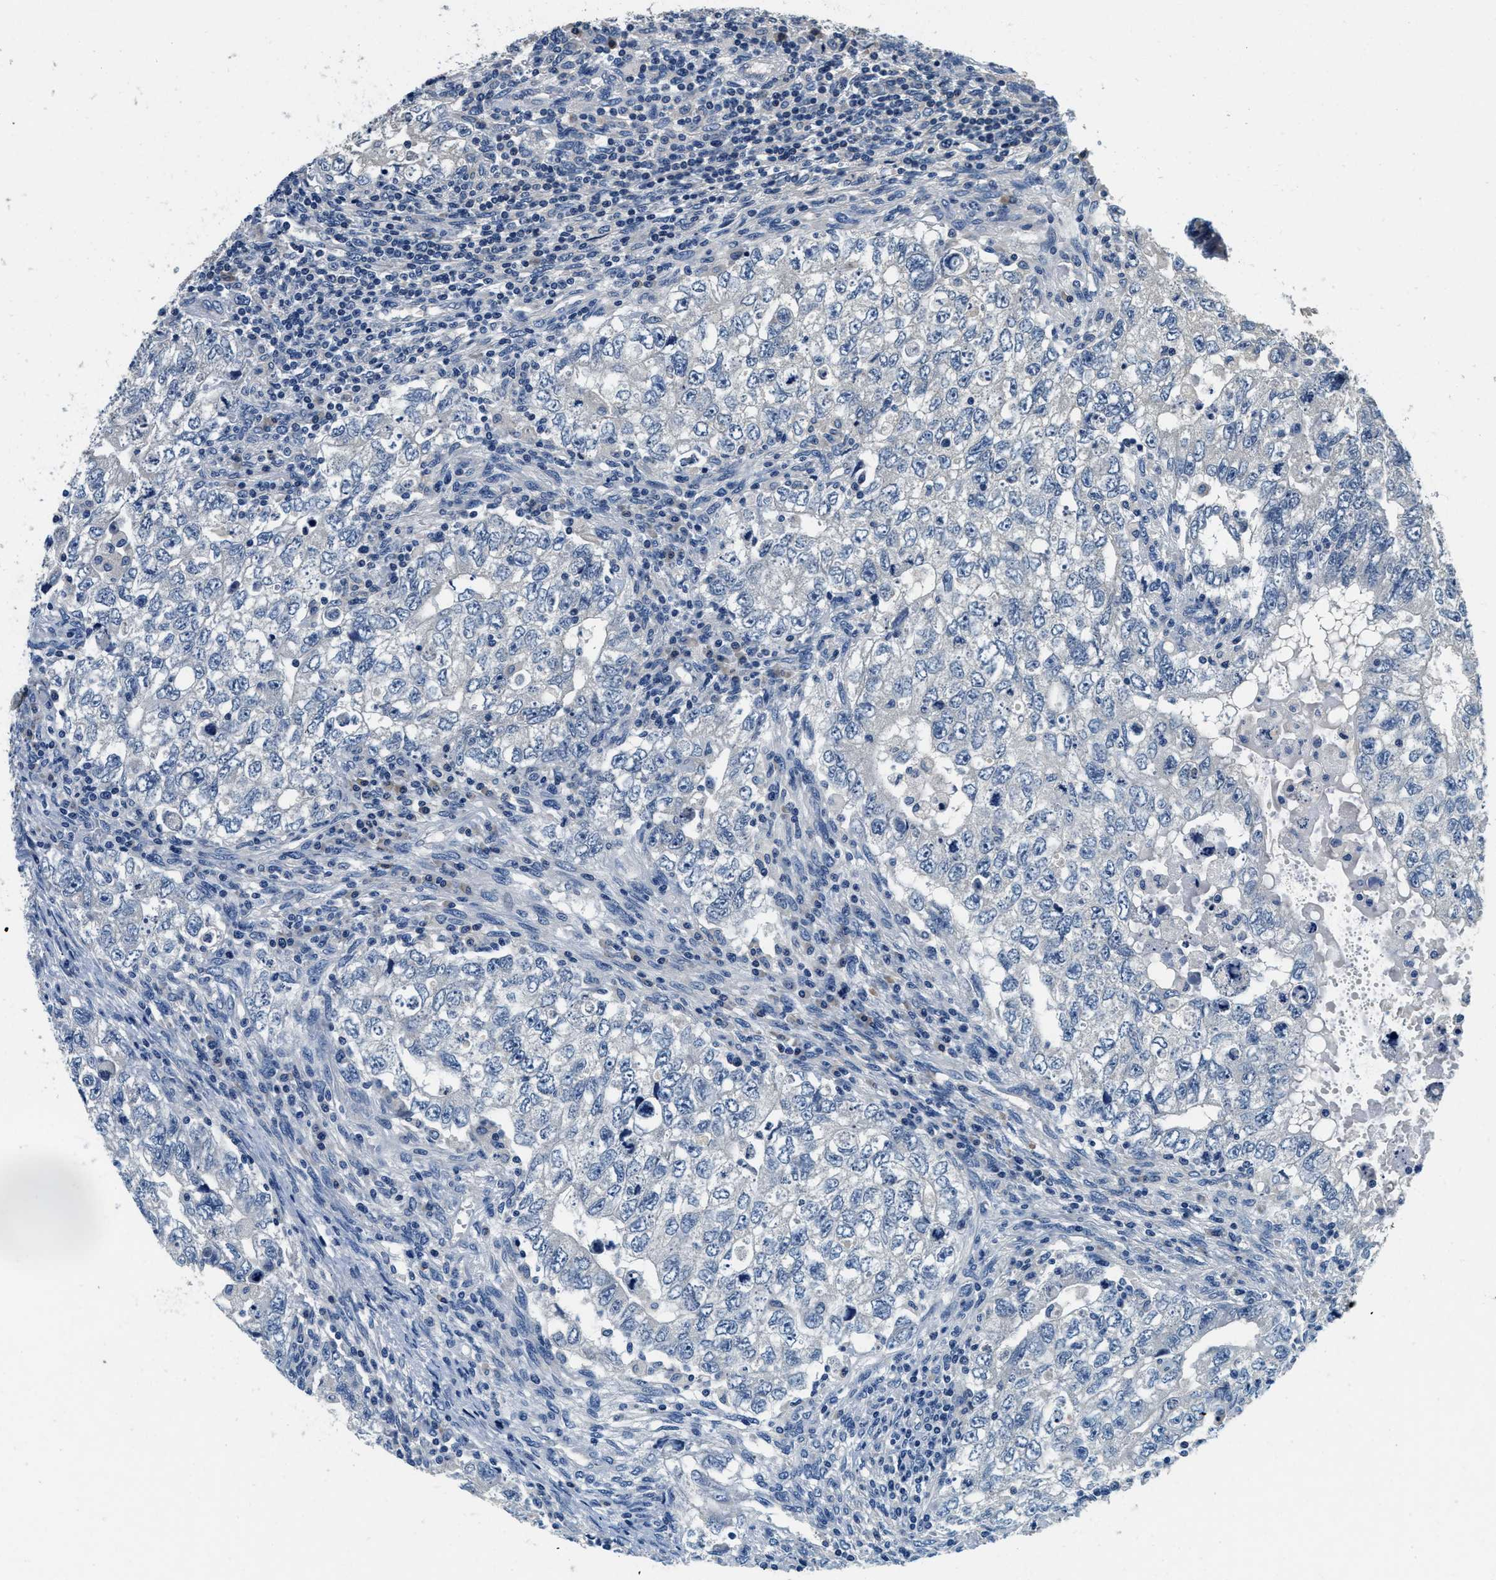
{"staining": {"intensity": "negative", "quantity": "none", "location": "none"}, "tissue": "testis cancer", "cell_type": "Tumor cells", "image_type": "cancer", "snomed": [{"axis": "morphology", "description": "Carcinoma, Embryonal, NOS"}, {"axis": "topography", "description": "Testis"}], "caption": "Immunohistochemical staining of human testis cancer (embryonal carcinoma) demonstrates no significant expression in tumor cells.", "gene": "ALDH3A2", "patient": {"sex": "male", "age": 36}}